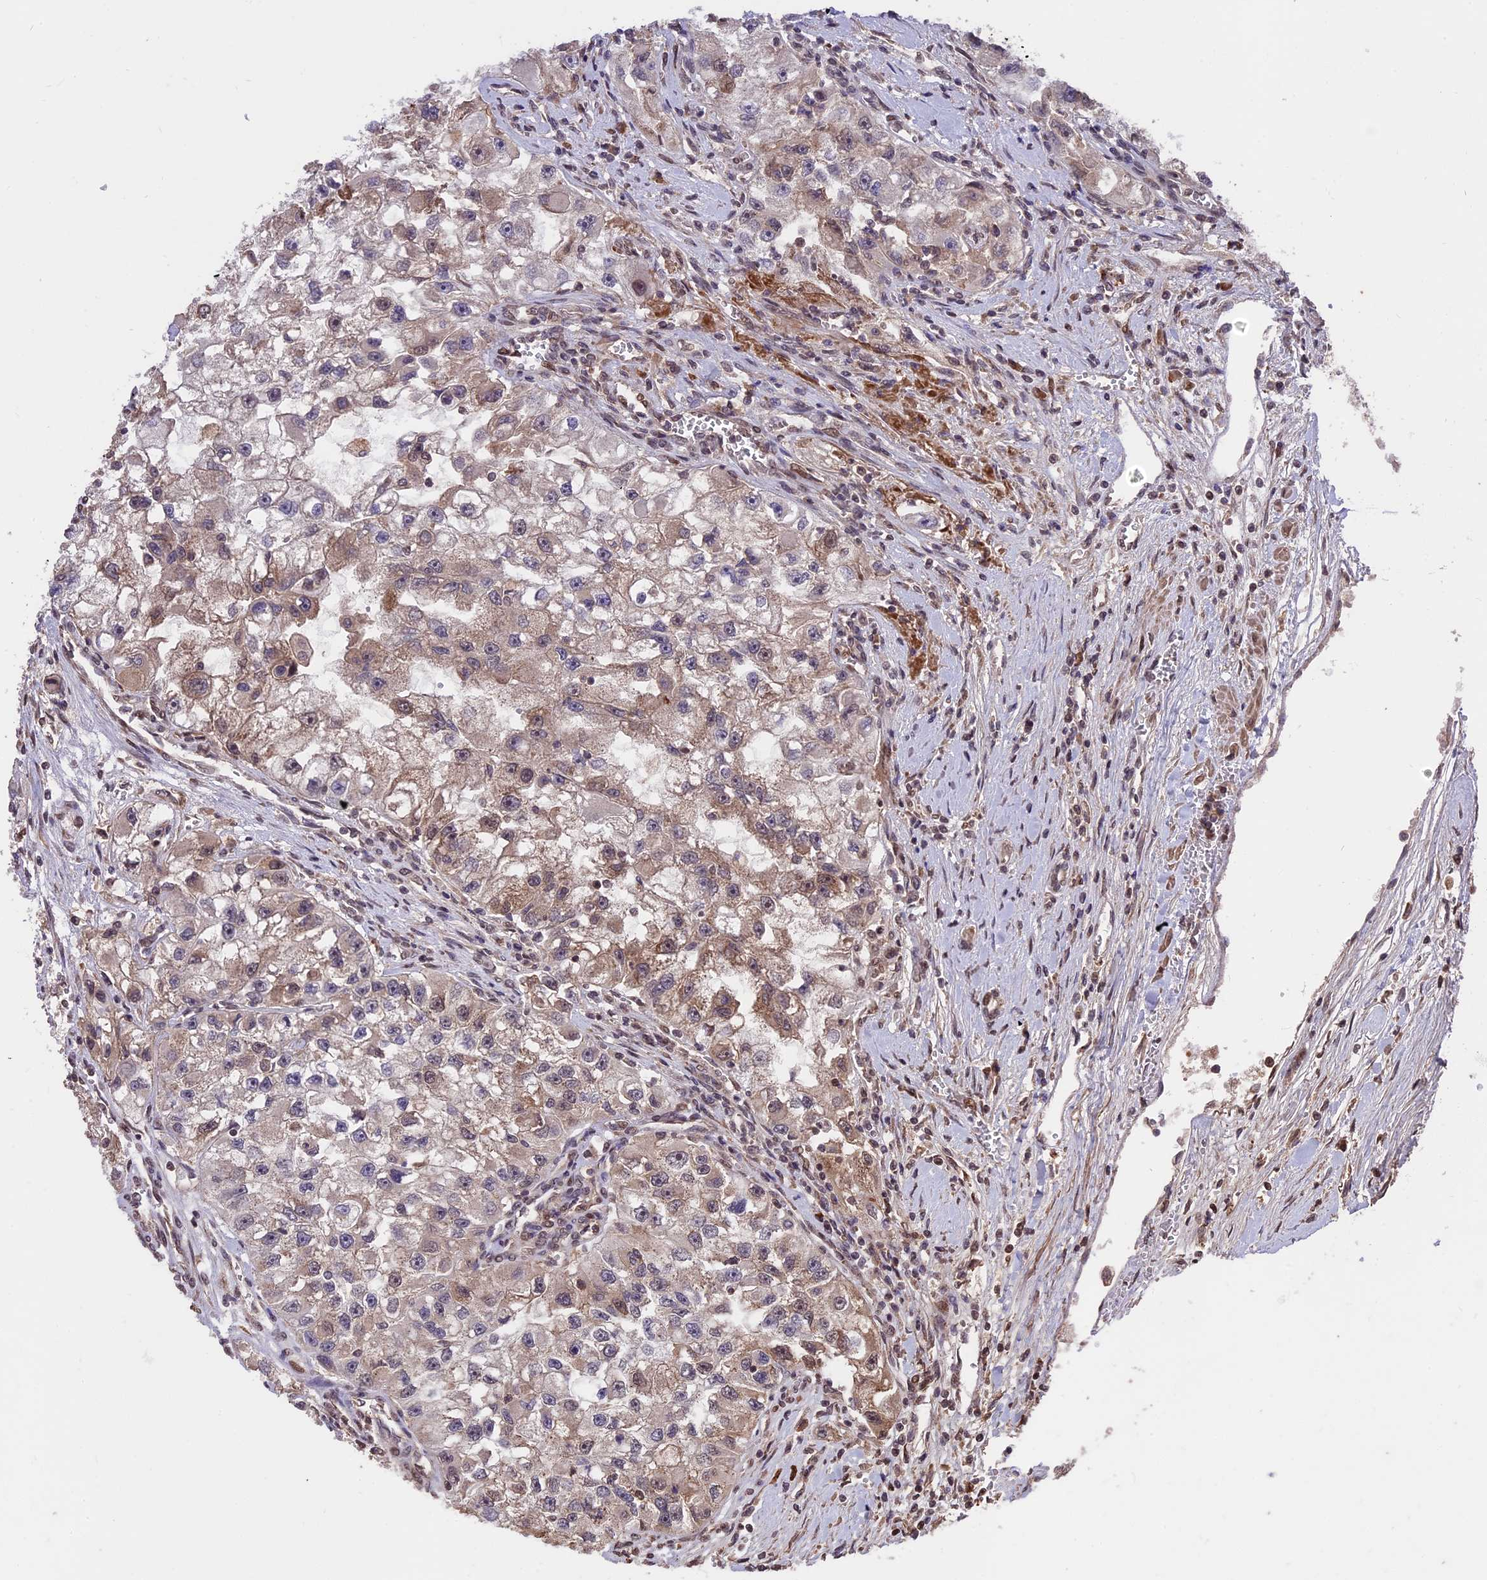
{"staining": {"intensity": "moderate", "quantity": "25%-75%", "location": "cytoplasmic/membranous,nuclear"}, "tissue": "renal cancer", "cell_type": "Tumor cells", "image_type": "cancer", "snomed": [{"axis": "morphology", "description": "Adenocarcinoma, NOS"}, {"axis": "topography", "description": "Kidney"}], "caption": "Brown immunohistochemical staining in human renal cancer (adenocarcinoma) reveals moderate cytoplasmic/membranous and nuclear expression in approximately 25%-75% of tumor cells.", "gene": "ZNF598", "patient": {"sex": "male", "age": 63}}